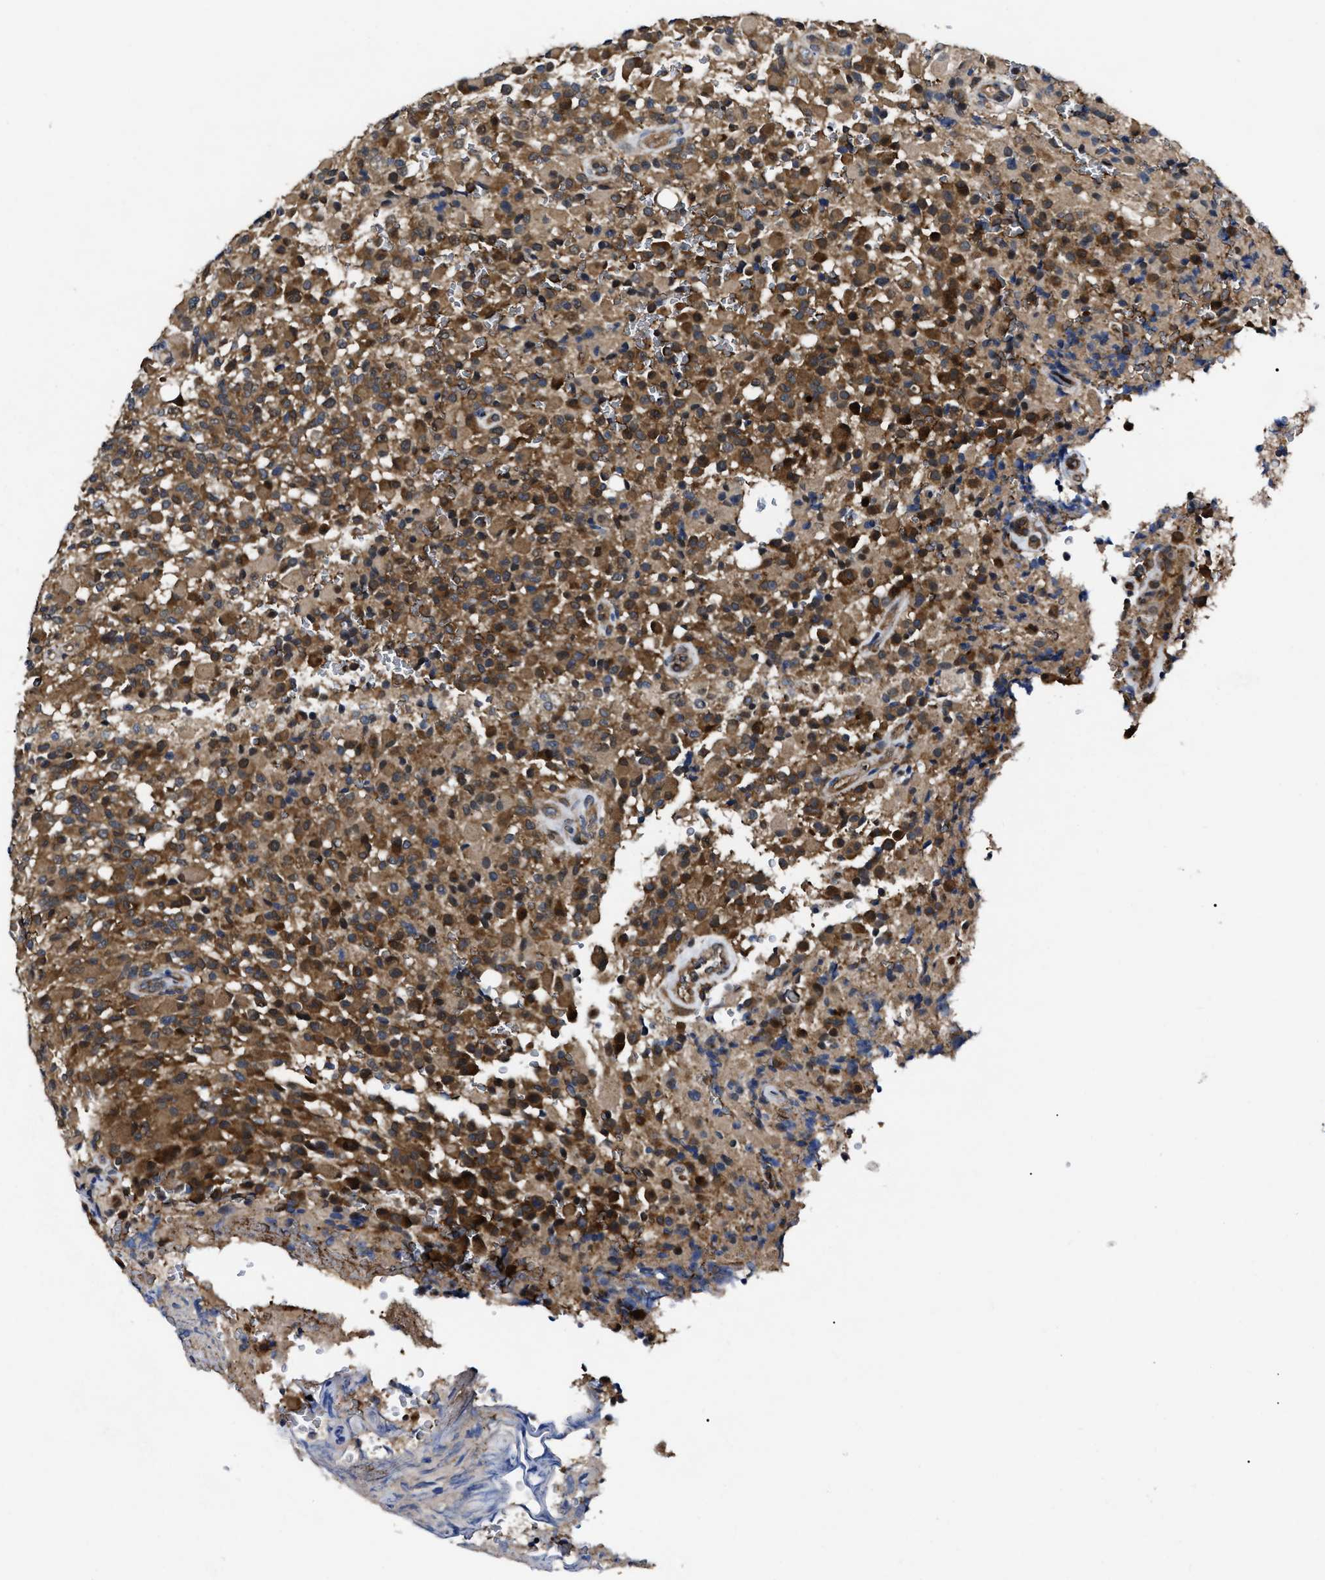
{"staining": {"intensity": "strong", "quantity": ">75%", "location": "cytoplasmic/membranous"}, "tissue": "glioma", "cell_type": "Tumor cells", "image_type": "cancer", "snomed": [{"axis": "morphology", "description": "Glioma, malignant, High grade"}, {"axis": "topography", "description": "Brain"}], "caption": "Strong cytoplasmic/membranous positivity for a protein is identified in approximately >75% of tumor cells of high-grade glioma (malignant) using IHC.", "gene": "GET4", "patient": {"sex": "male", "age": 71}}